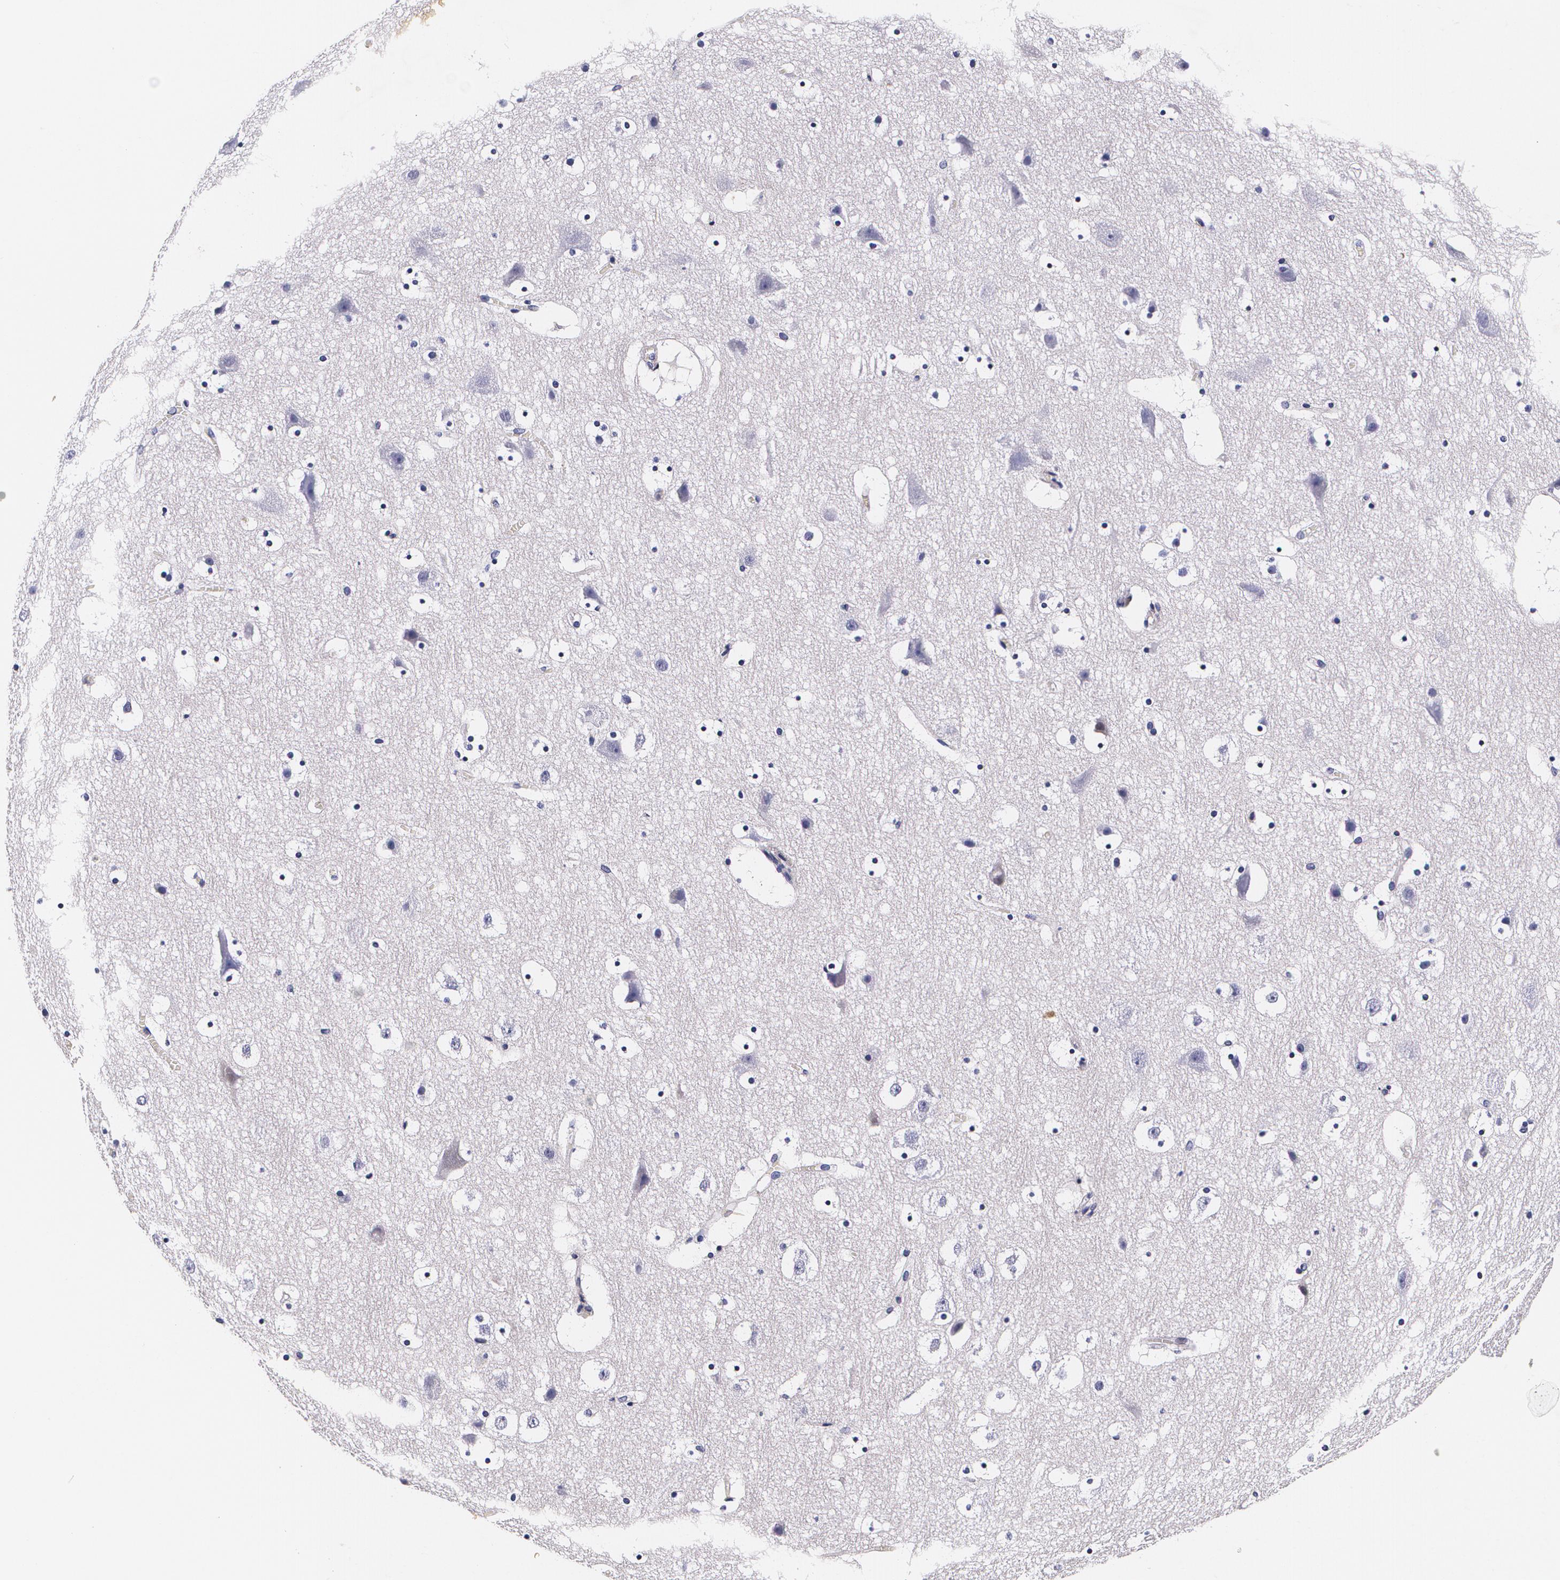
{"staining": {"intensity": "weak", "quantity": "25%-75%", "location": "cytoplasmic/membranous"}, "tissue": "cerebral cortex", "cell_type": "Endothelial cells", "image_type": "normal", "snomed": [{"axis": "morphology", "description": "Normal tissue, NOS"}, {"axis": "topography", "description": "Cerebral cortex"}], "caption": "Protein staining of benign cerebral cortex exhibits weak cytoplasmic/membranous expression in about 25%-75% of endothelial cells. The staining was performed using DAB to visualize the protein expression in brown, while the nuclei were stained in blue with hematoxylin (Magnification: 20x).", "gene": "TTR", "patient": {"sex": "male", "age": 45}}